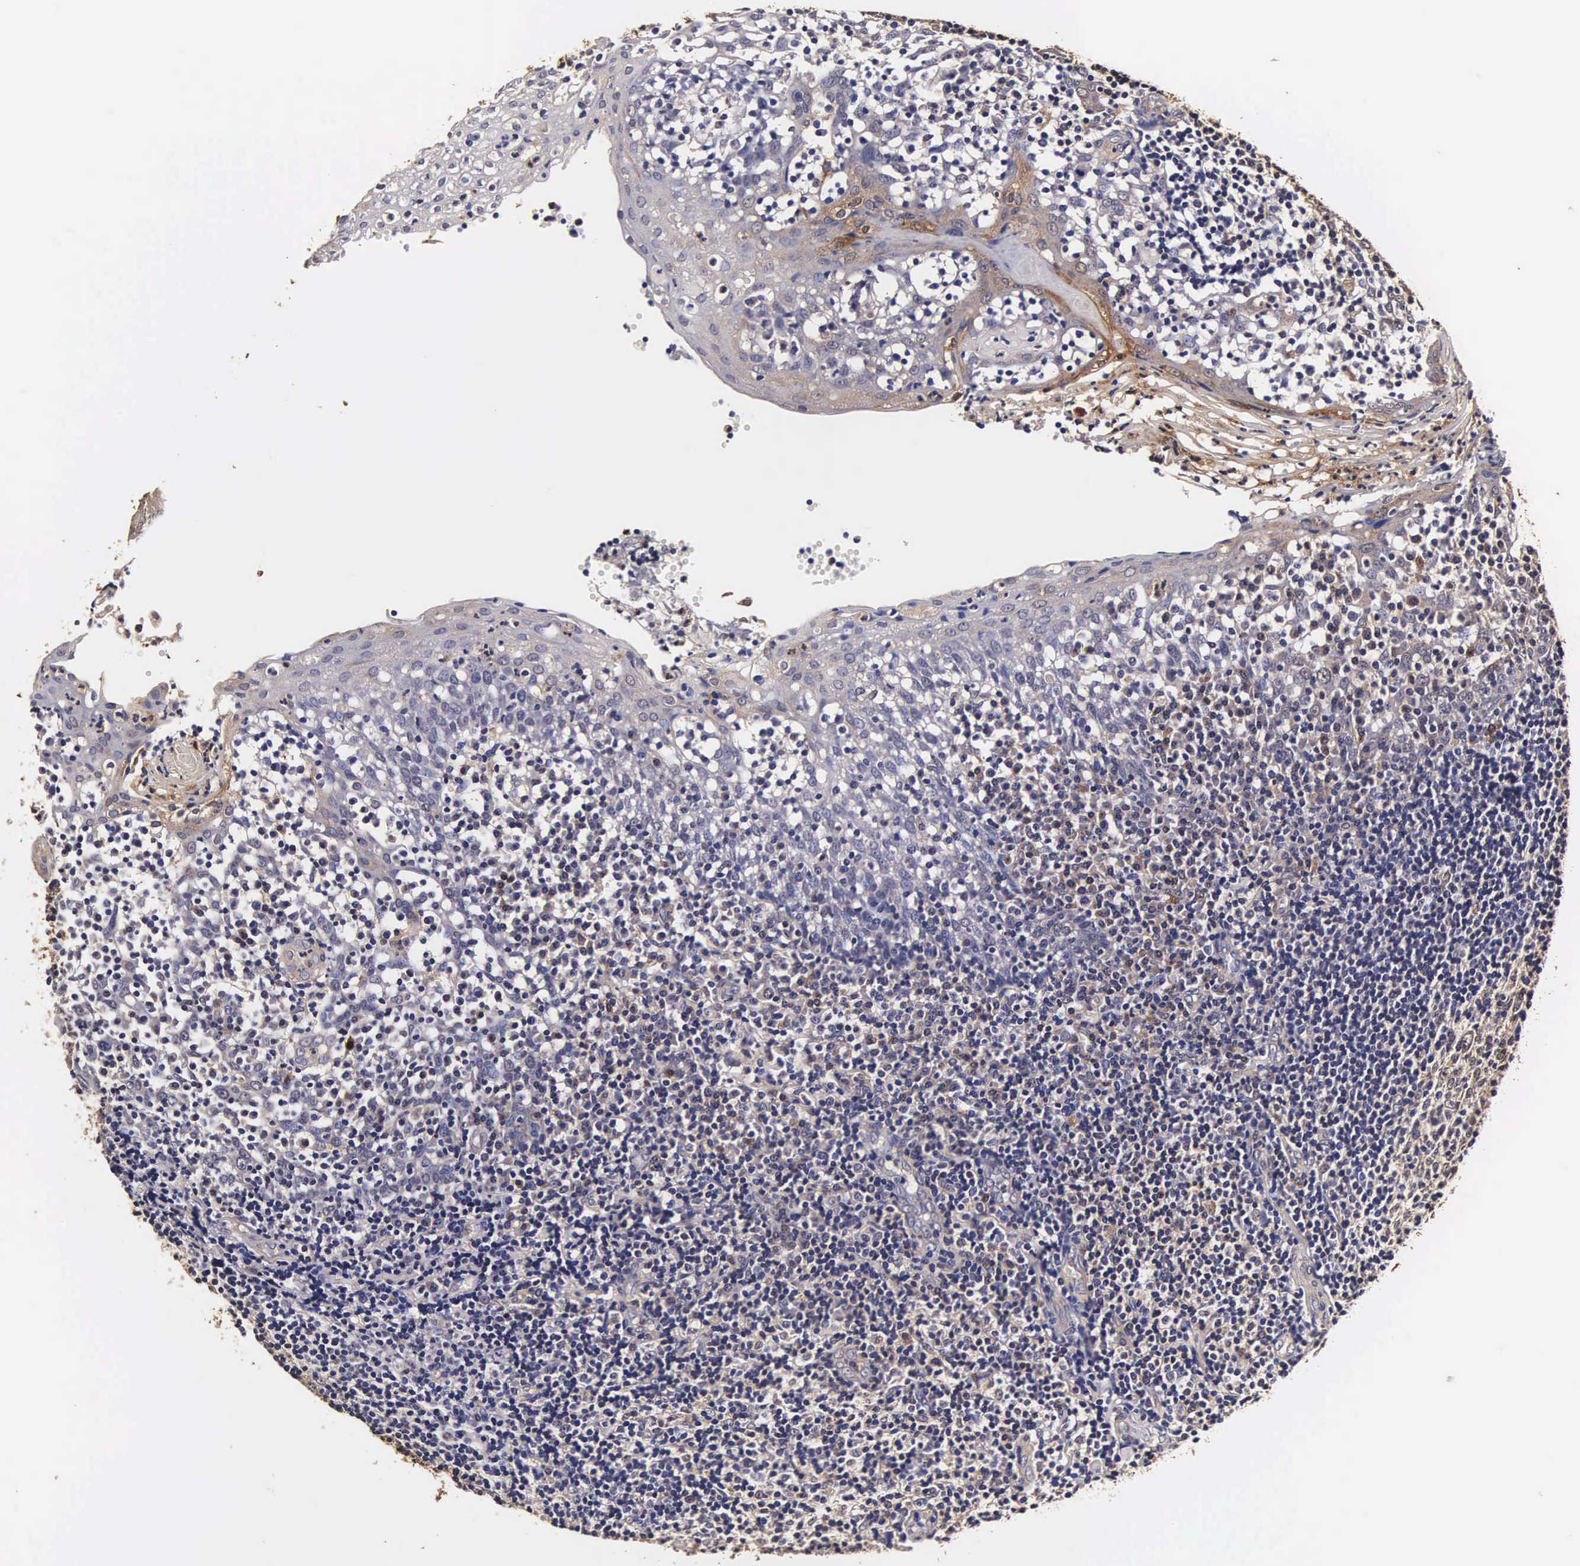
{"staining": {"intensity": "weak", "quantity": ">75%", "location": "cytoplasmic/membranous,nuclear"}, "tissue": "tonsil", "cell_type": "Germinal center cells", "image_type": "normal", "snomed": [{"axis": "morphology", "description": "Normal tissue, NOS"}, {"axis": "topography", "description": "Tonsil"}], "caption": "Tonsil stained with DAB immunohistochemistry reveals low levels of weak cytoplasmic/membranous,nuclear positivity in approximately >75% of germinal center cells. (Brightfield microscopy of DAB IHC at high magnification).", "gene": "TECPR2", "patient": {"sex": "female", "age": 41}}